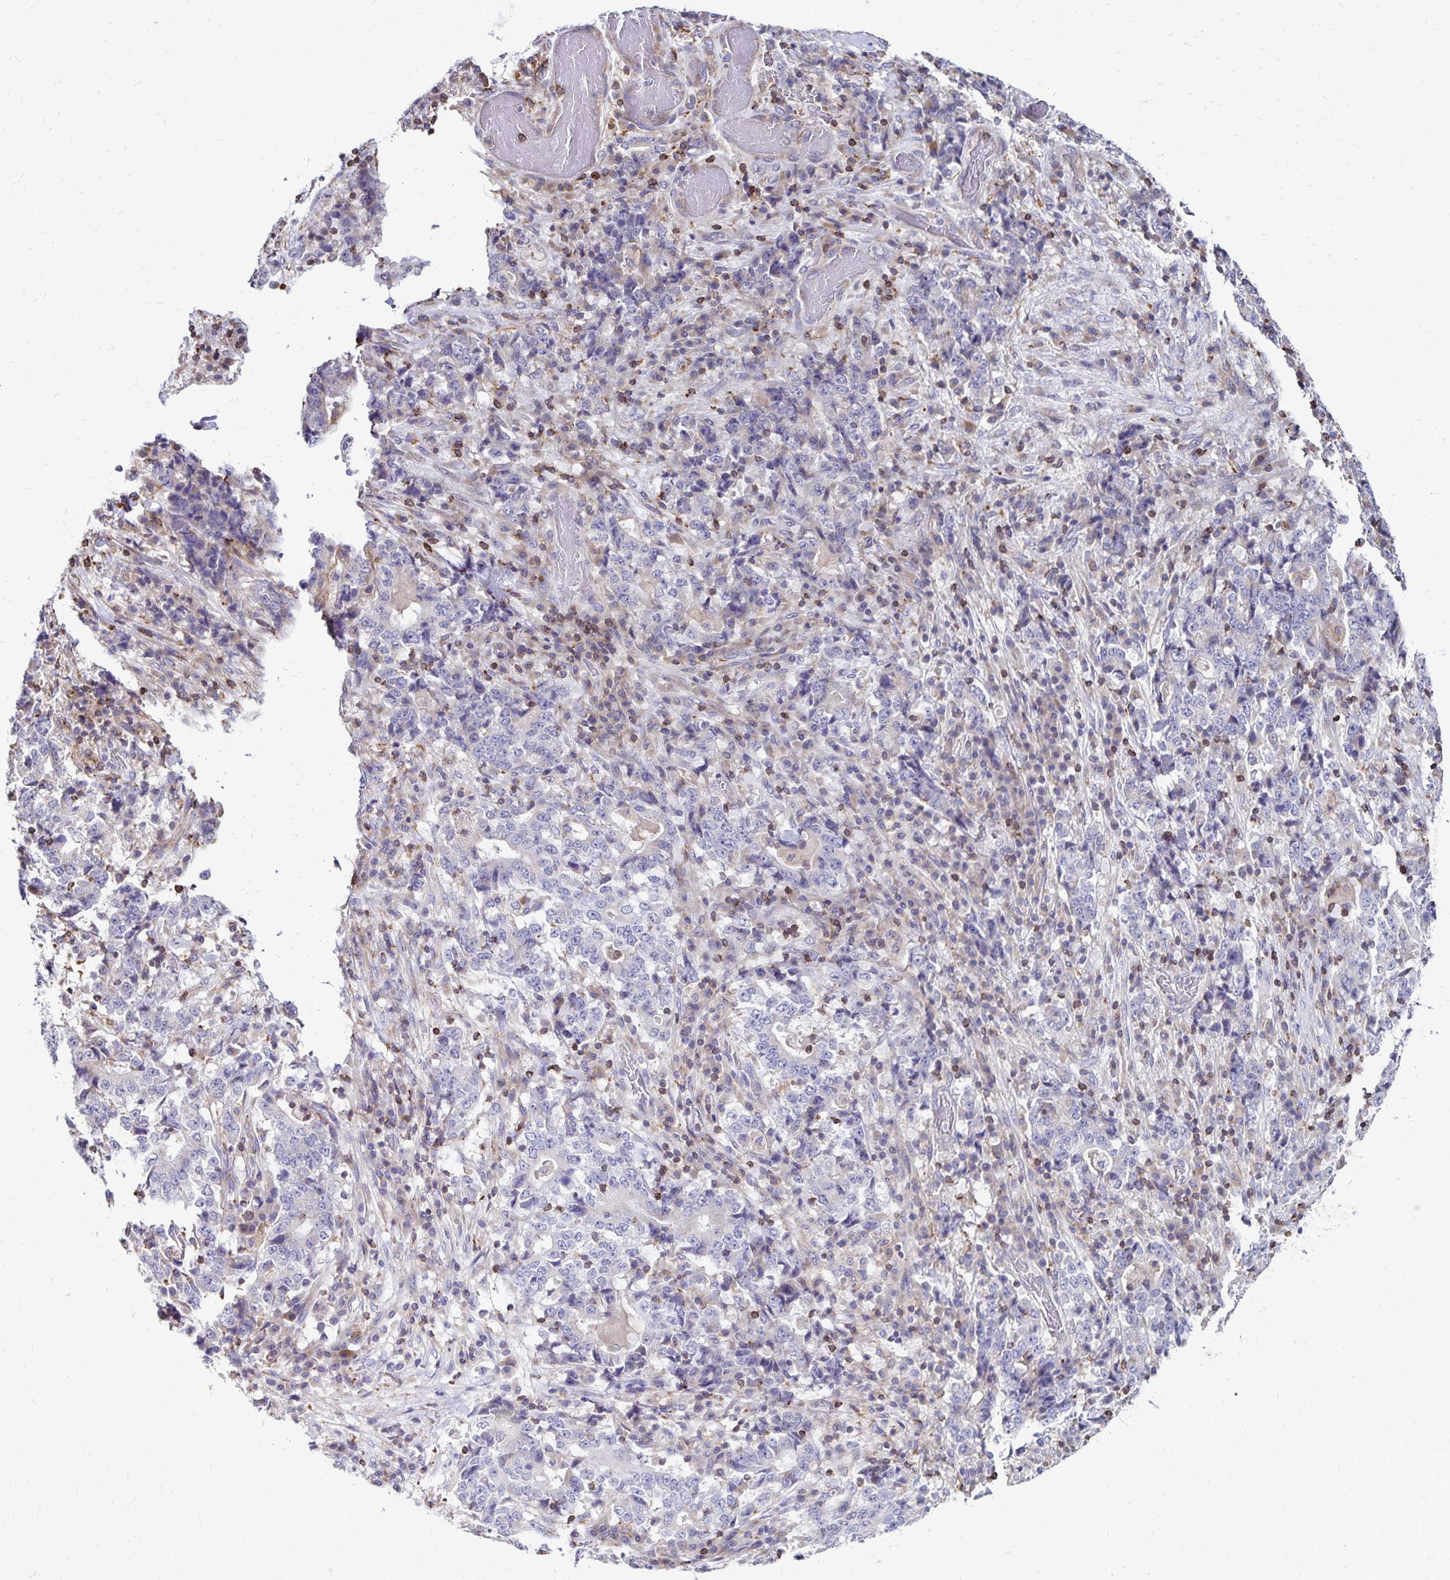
{"staining": {"intensity": "negative", "quantity": "none", "location": "none"}, "tissue": "stomach cancer", "cell_type": "Tumor cells", "image_type": "cancer", "snomed": [{"axis": "morphology", "description": "Normal tissue, NOS"}, {"axis": "morphology", "description": "Adenocarcinoma, NOS"}, {"axis": "topography", "description": "Stomach, upper"}, {"axis": "topography", "description": "Stomach"}], "caption": "Human adenocarcinoma (stomach) stained for a protein using IHC demonstrates no staining in tumor cells.", "gene": "NAGPA", "patient": {"sex": "male", "age": 59}}